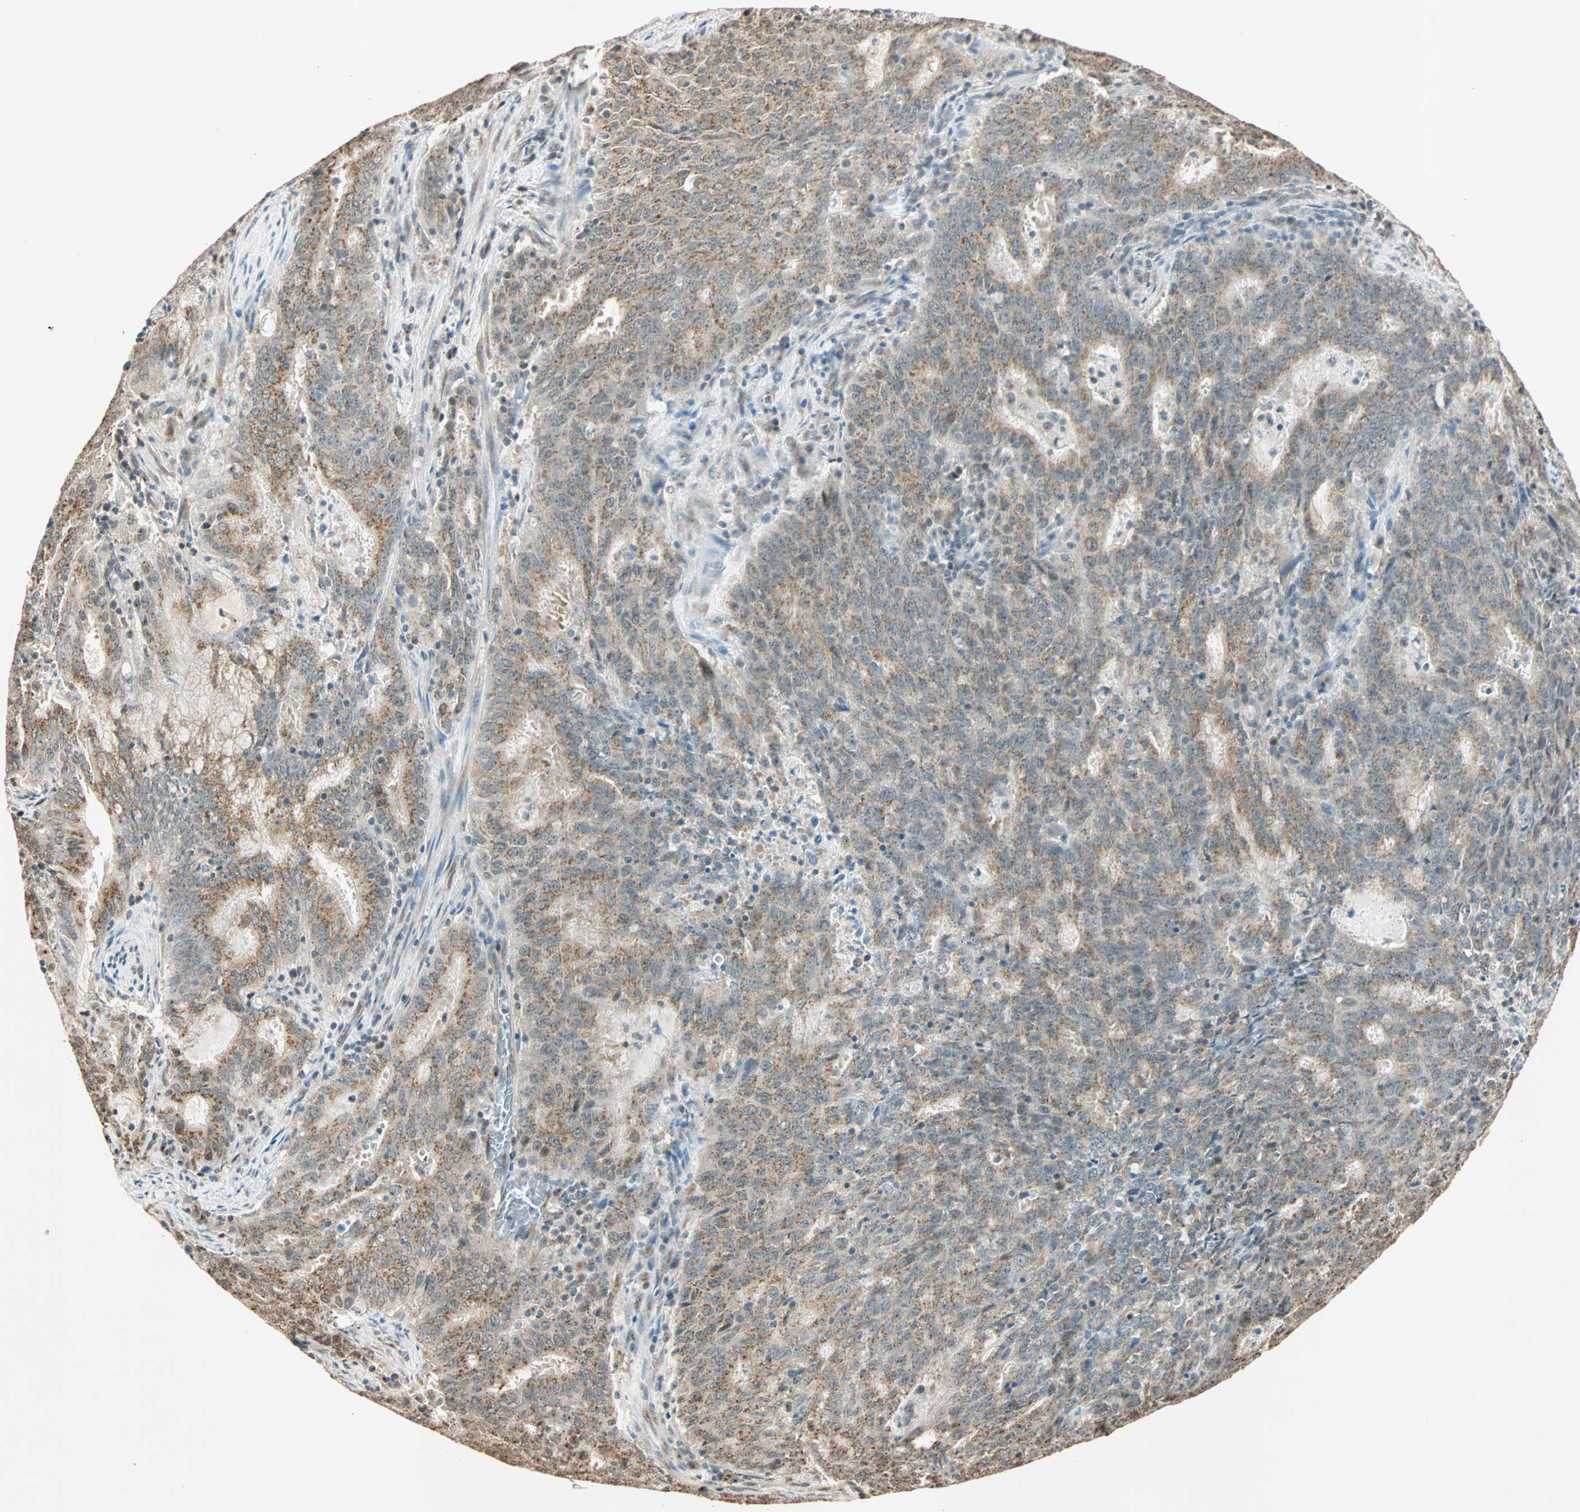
{"staining": {"intensity": "weak", "quantity": "25%-75%", "location": "nuclear"}, "tissue": "cervical cancer", "cell_type": "Tumor cells", "image_type": "cancer", "snomed": [{"axis": "morphology", "description": "Adenocarcinoma, NOS"}, {"axis": "topography", "description": "Cervix"}], "caption": "This is a micrograph of immunohistochemistry (IHC) staining of adenocarcinoma (cervical), which shows weak staining in the nuclear of tumor cells.", "gene": "PRDM2", "patient": {"sex": "female", "age": 44}}